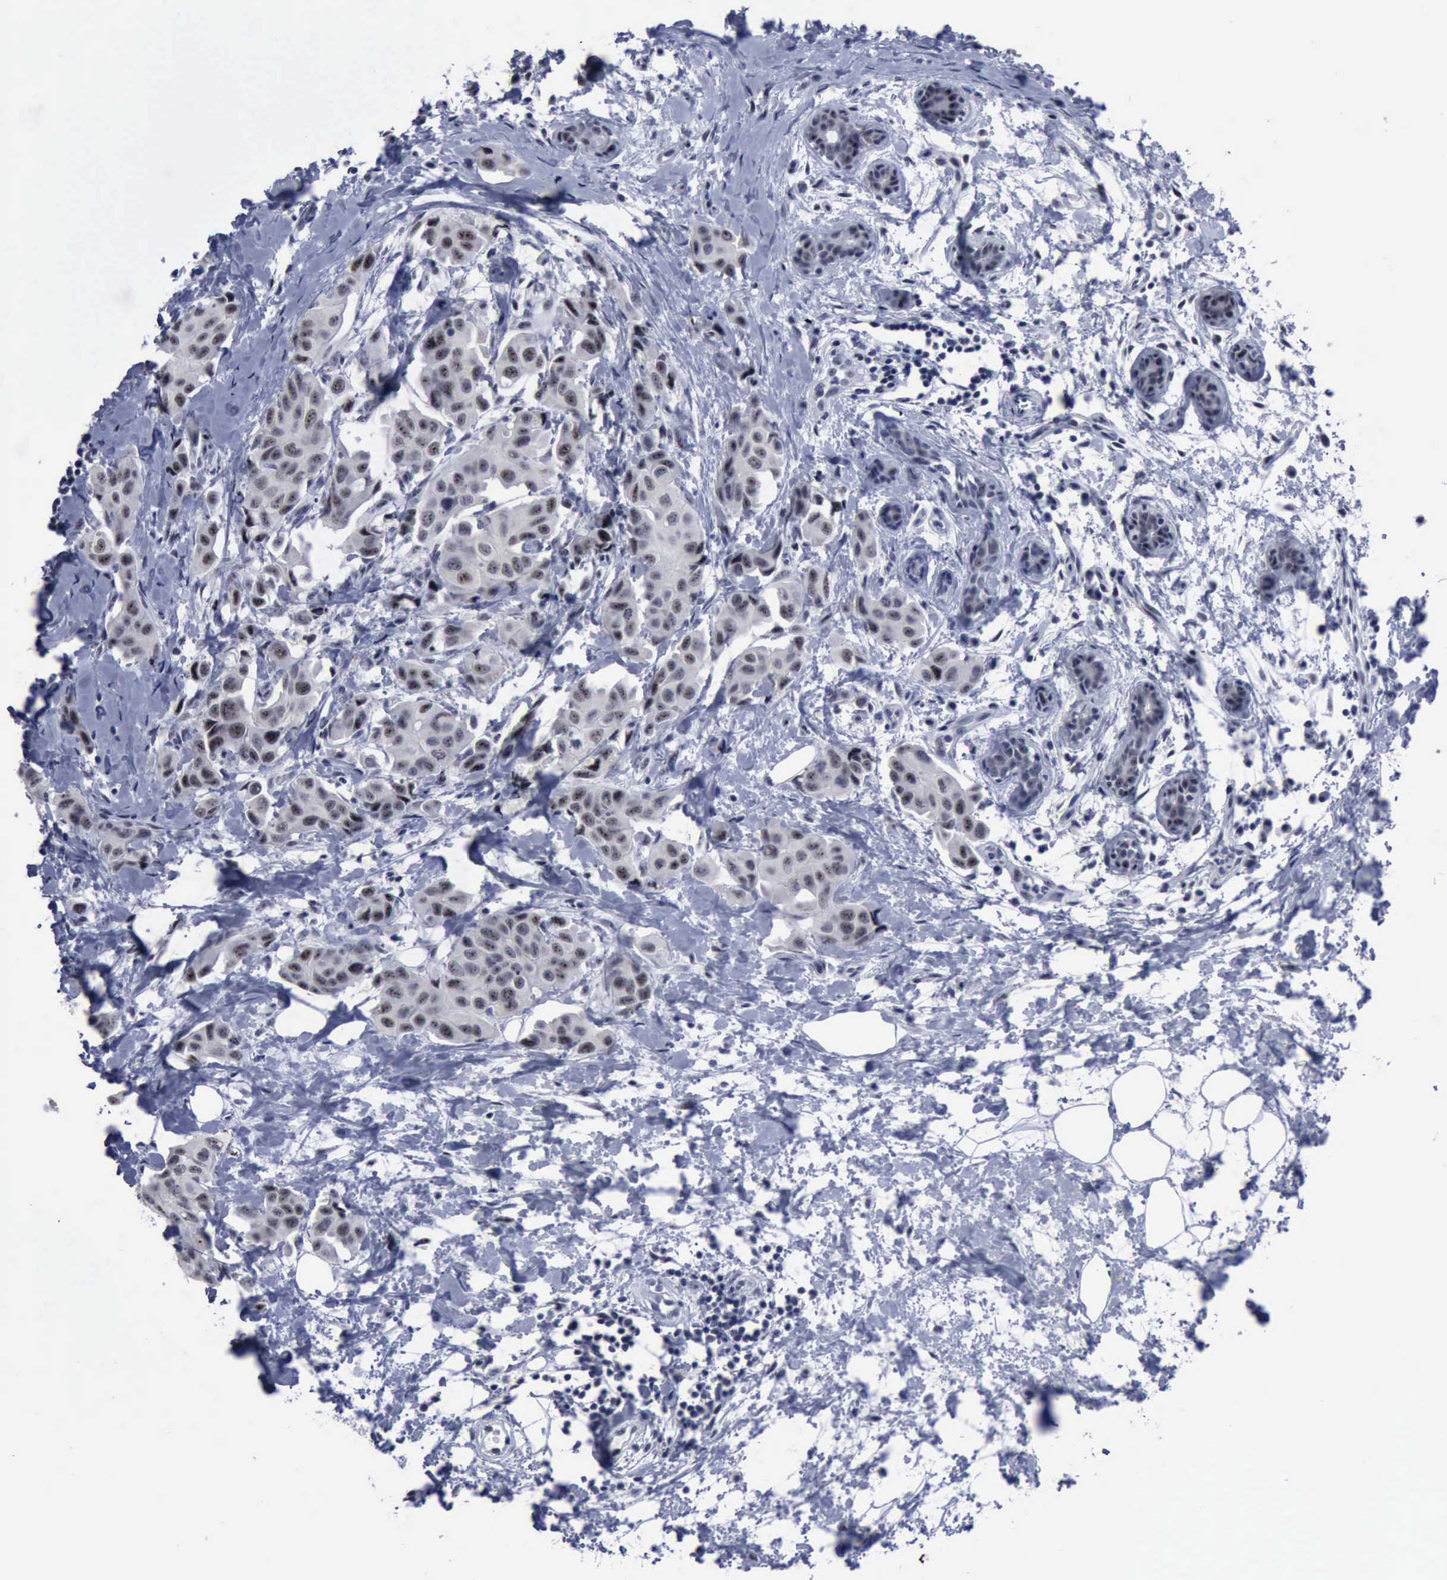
{"staining": {"intensity": "negative", "quantity": "none", "location": "none"}, "tissue": "breast cancer", "cell_type": "Tumor cells", "image_type": "cancer", "snomed": [{"axis": "morphology", "description": "Duct carcinoma"}, {"axis": "topography", "description": "Breast"}], "caption": "Tumor cells show no significant staining in infiltrating ductal carcinoma (breast).", "gene": "BRD1", "patient": {"sex": "female", "age": 40}}